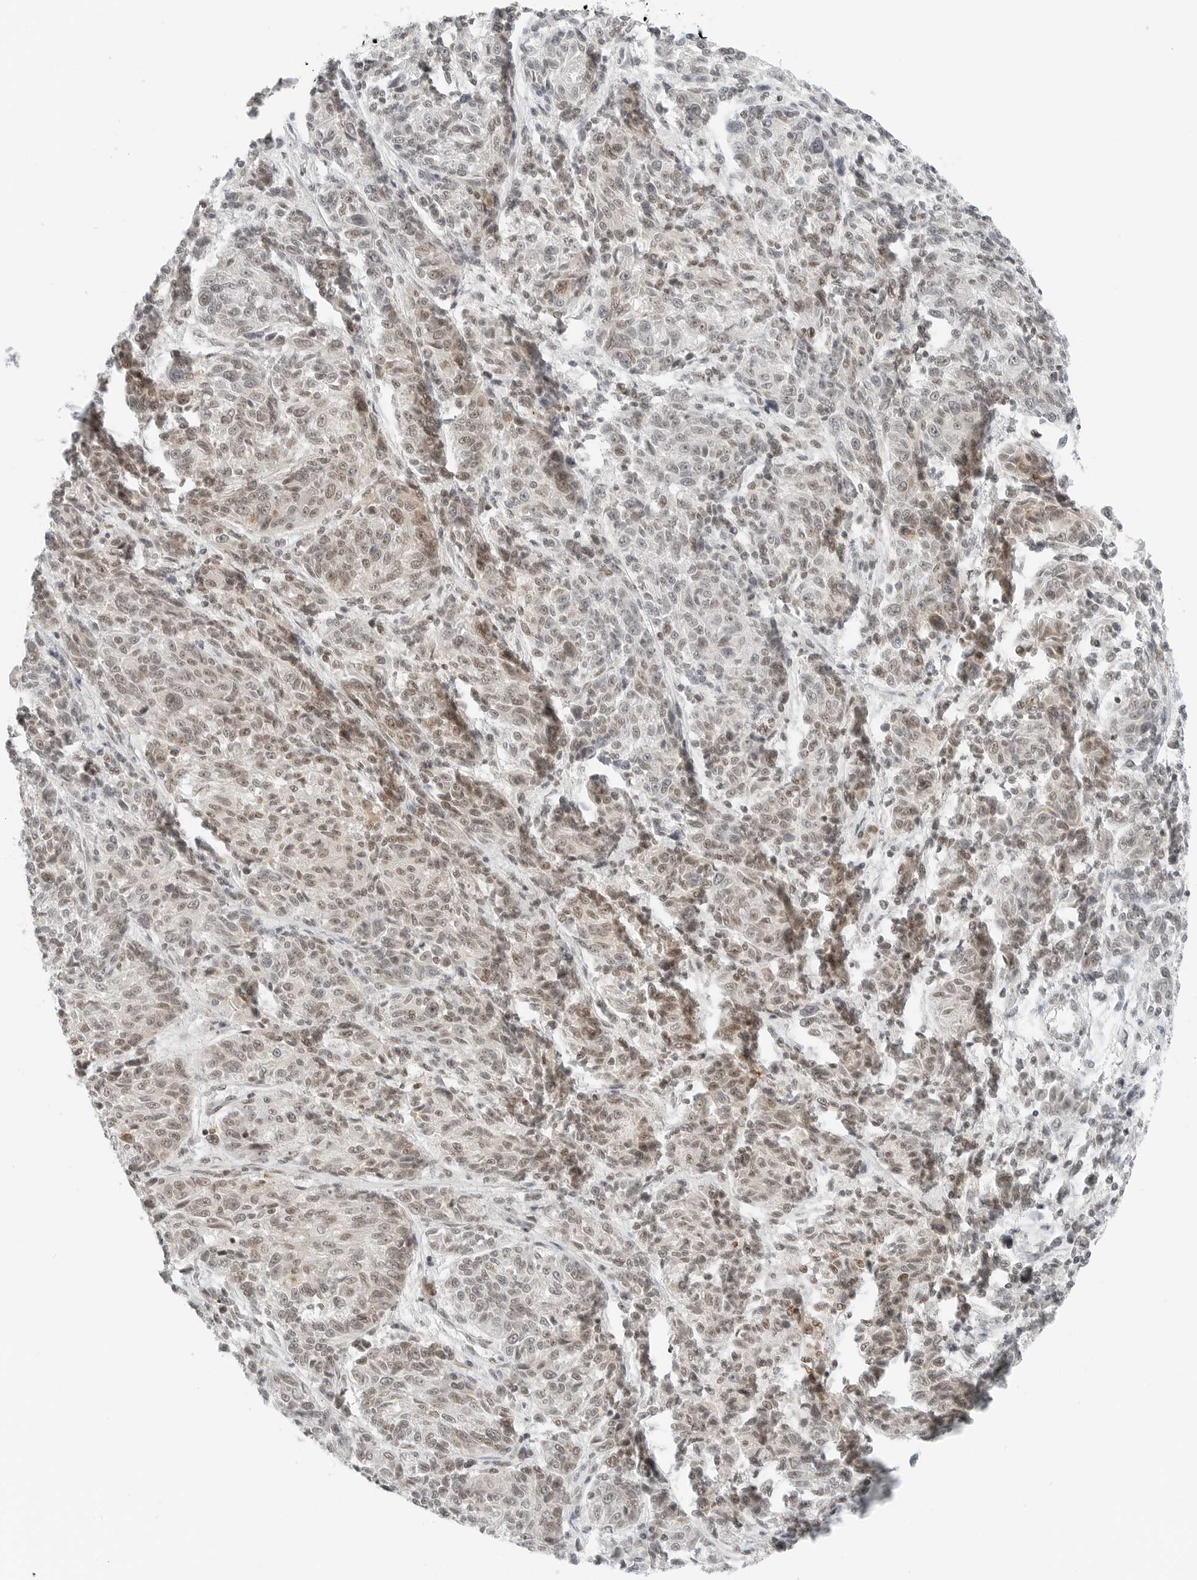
{"staining": {"intensity": "weak", "quantity": "25%-75%", "location": "nuclear"}, "tissue": "melanoma", "cell_type": "Tumor cells", "image_type": "cancer", "snomed": [{"axis": "morphology", "description": "Malignant melanoma, NOS"}, {"axis": "topography", "description": "Skin"}], "caption": "Immunohistochemical staining of melanoma exhibits weak nuclear protein staining in about 25%-75% of tumor cells. Nuclei are stained in blue.", "gene": "CRTC2", "patient": {"sex": "male", "age": 53}}